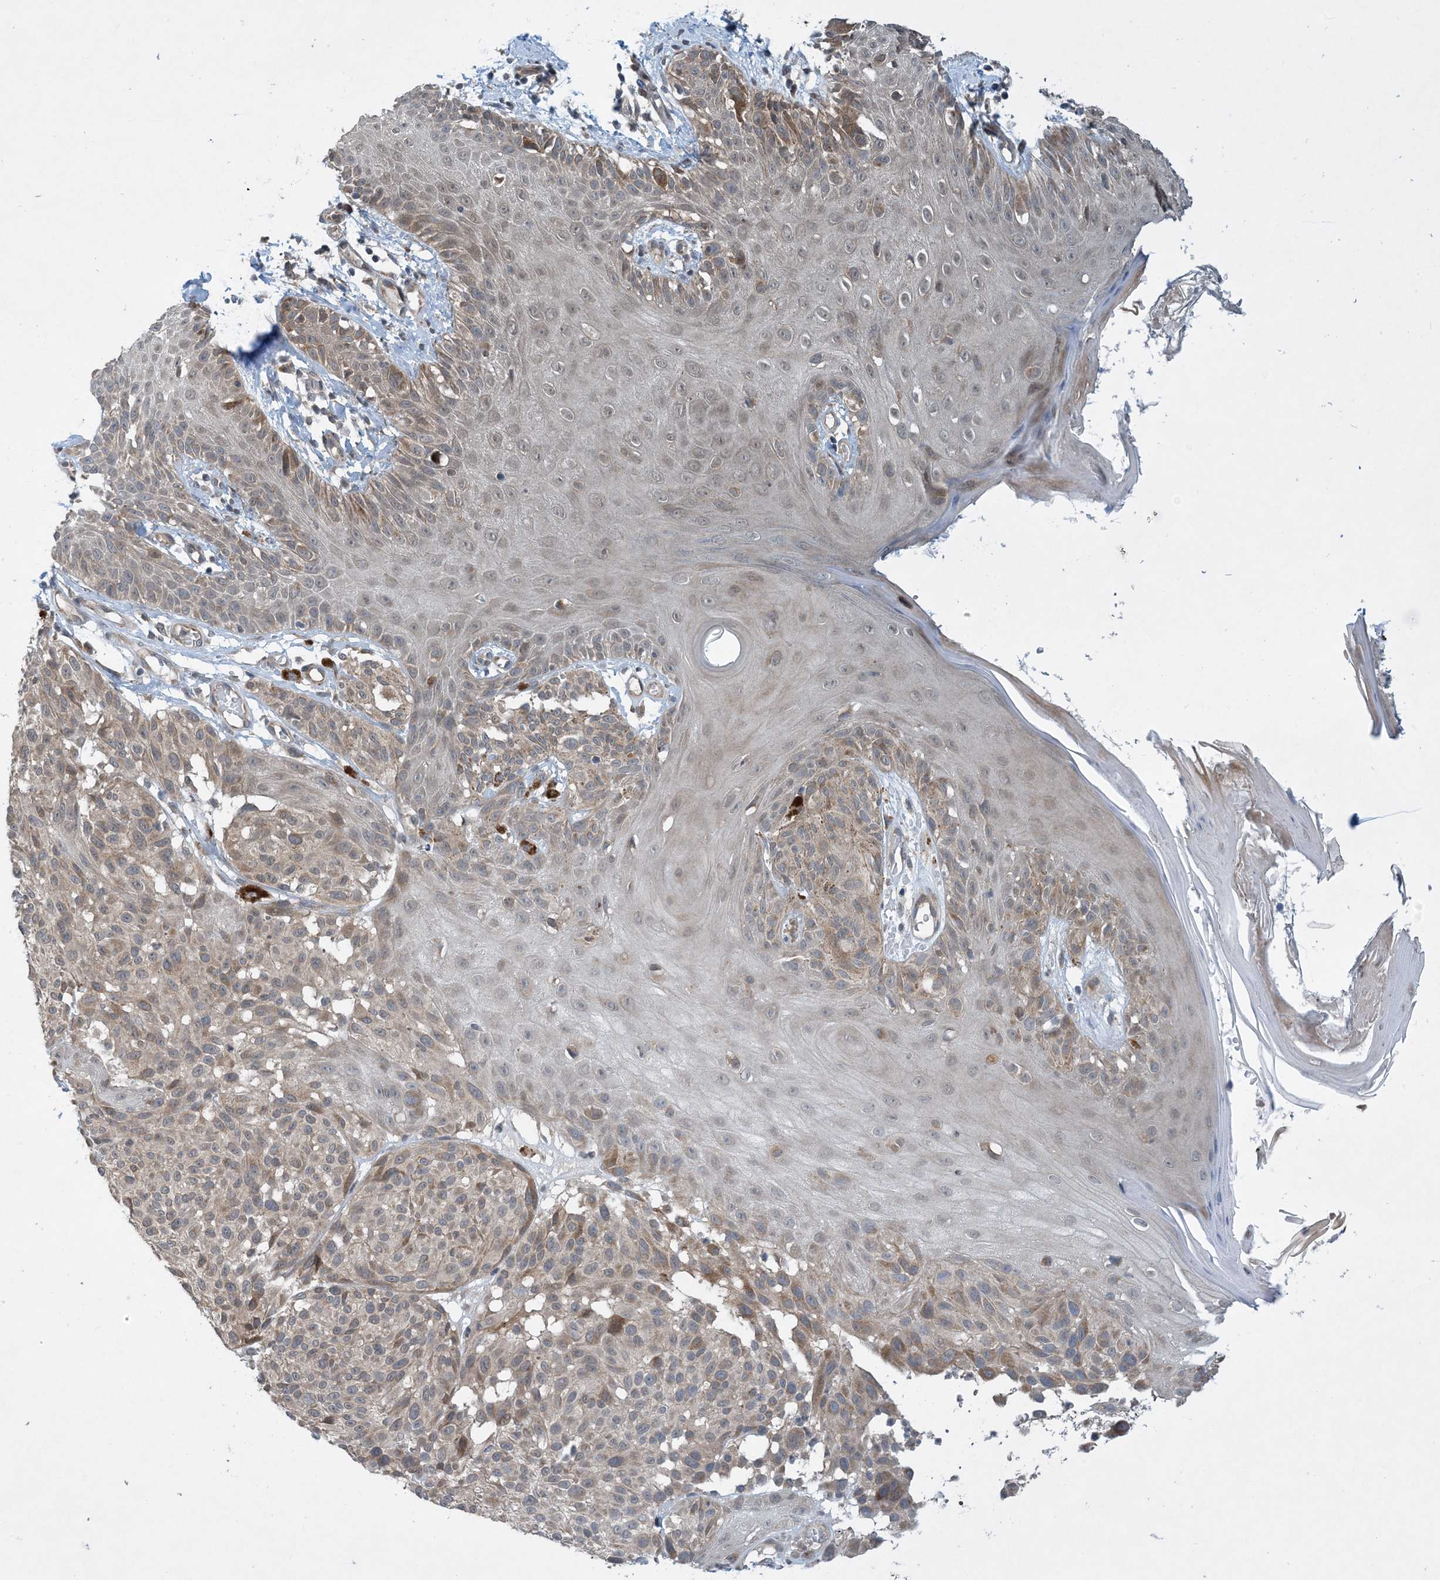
{"staining": {"intensity": "weak", "quantity": "25%-75%", "location": "nuclear"}, "tissue": "melanoma", "cell_type": "Tumor cells", "image_type": "cancer", "snomed": [{"axis": "morphology", "description": "Malignant melanoma, NOS"}, {"axis": "topography", "description": "Skin"}], "caption": "A low amount of weak nuclear expression is seen in approximately 25%-75% of tumor cells in malignant melanoma tissue. Immunohistochemistry (ihc) stains the protein of interest in brown and the nuclei are stained blue.", "gene": "PHOSPHO2", "patient": {"sex": "male", "age": 83}}